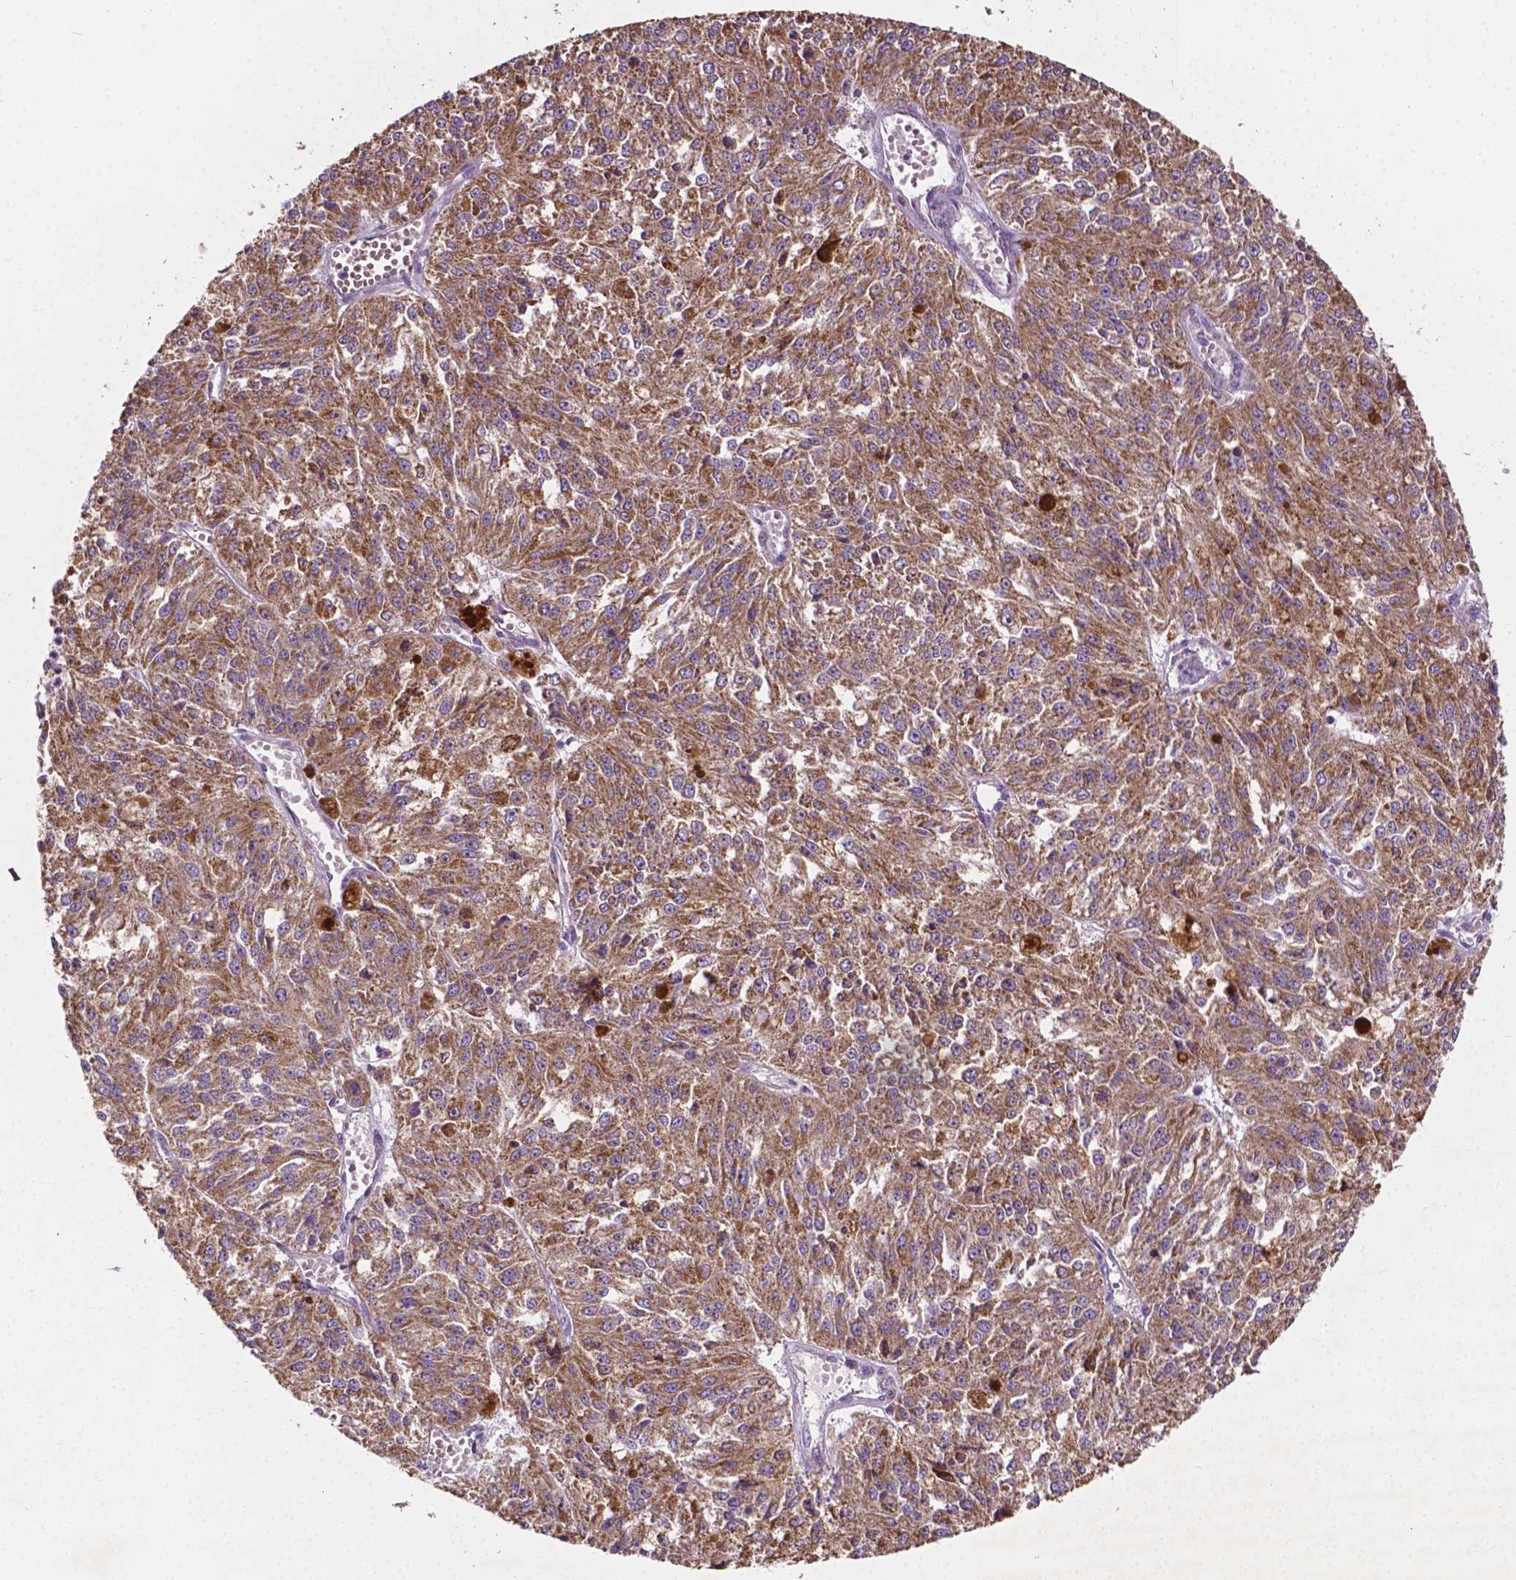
{"staining": {"intensity": "moderate", "quantity": ">75%", "location": "cytoplasmic/membranous"}, "tissue": "melanoma", "cell_type": "Tumor cells", "image_type": "cancer", "snomed": [{"axis": "morphology", "description": "Malignant melanoma, Metastatic site"}, {"axis": "topography", "description": "Lymph node"}], "caption": "Protein expression analysis of malignant melanoma (metastatic site) reveals moderate cytoplasmic/membranous expression in about >75% of tumor cells. (Stains: DAB (3,3'-diaminobenzidine) in brown, nuclei in blue, Microscopy: brightfield microscopy at high magnification).", "gene": "ILVBL", "patient": {"sex": "female", "age": 64}}